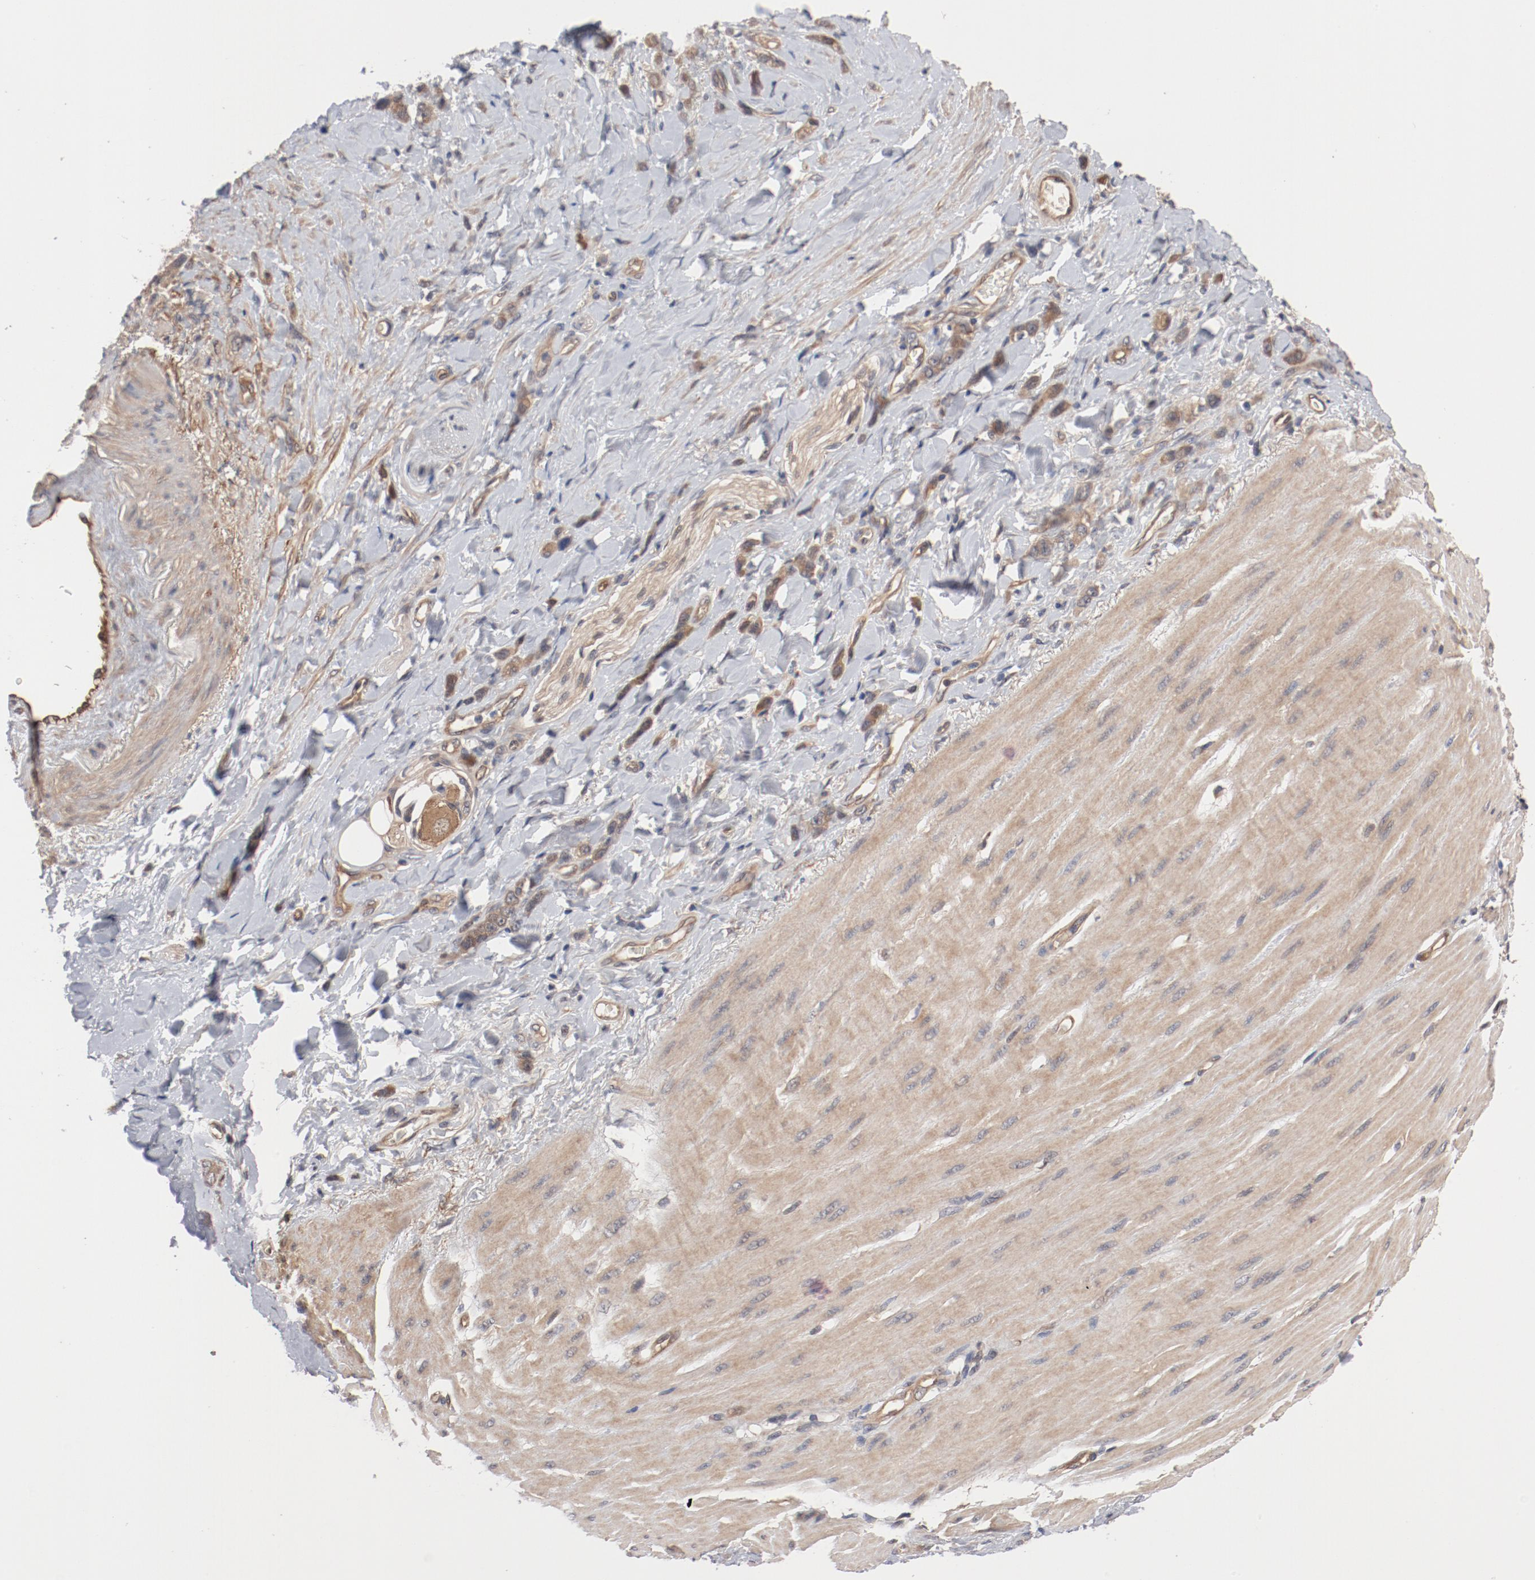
{"staining": {"intensity": "weak", "quantity": ">75%", "location": "cytoplasmic/membranous"}, "tissue": "stomach cancer", "cell_type": "Tumor cells", "image_type": "cancer", "snomed": [{"axis": "morphology", "description": "Normal tissue, NOS"}, {"axis": "morphology", "description": "Adenocarcinoma, NOS"}, {"axis": "topography", "description": "Stomach"}], "caption": "Immunohistochemical staining of human stomach adenocarcinoma shows low levels of weak cytoplasmic/membranous protein staining in approximately >75% of tumor cells.", "gene": "PITPNM2", "patient": {"sex": "male", "age": 82}}